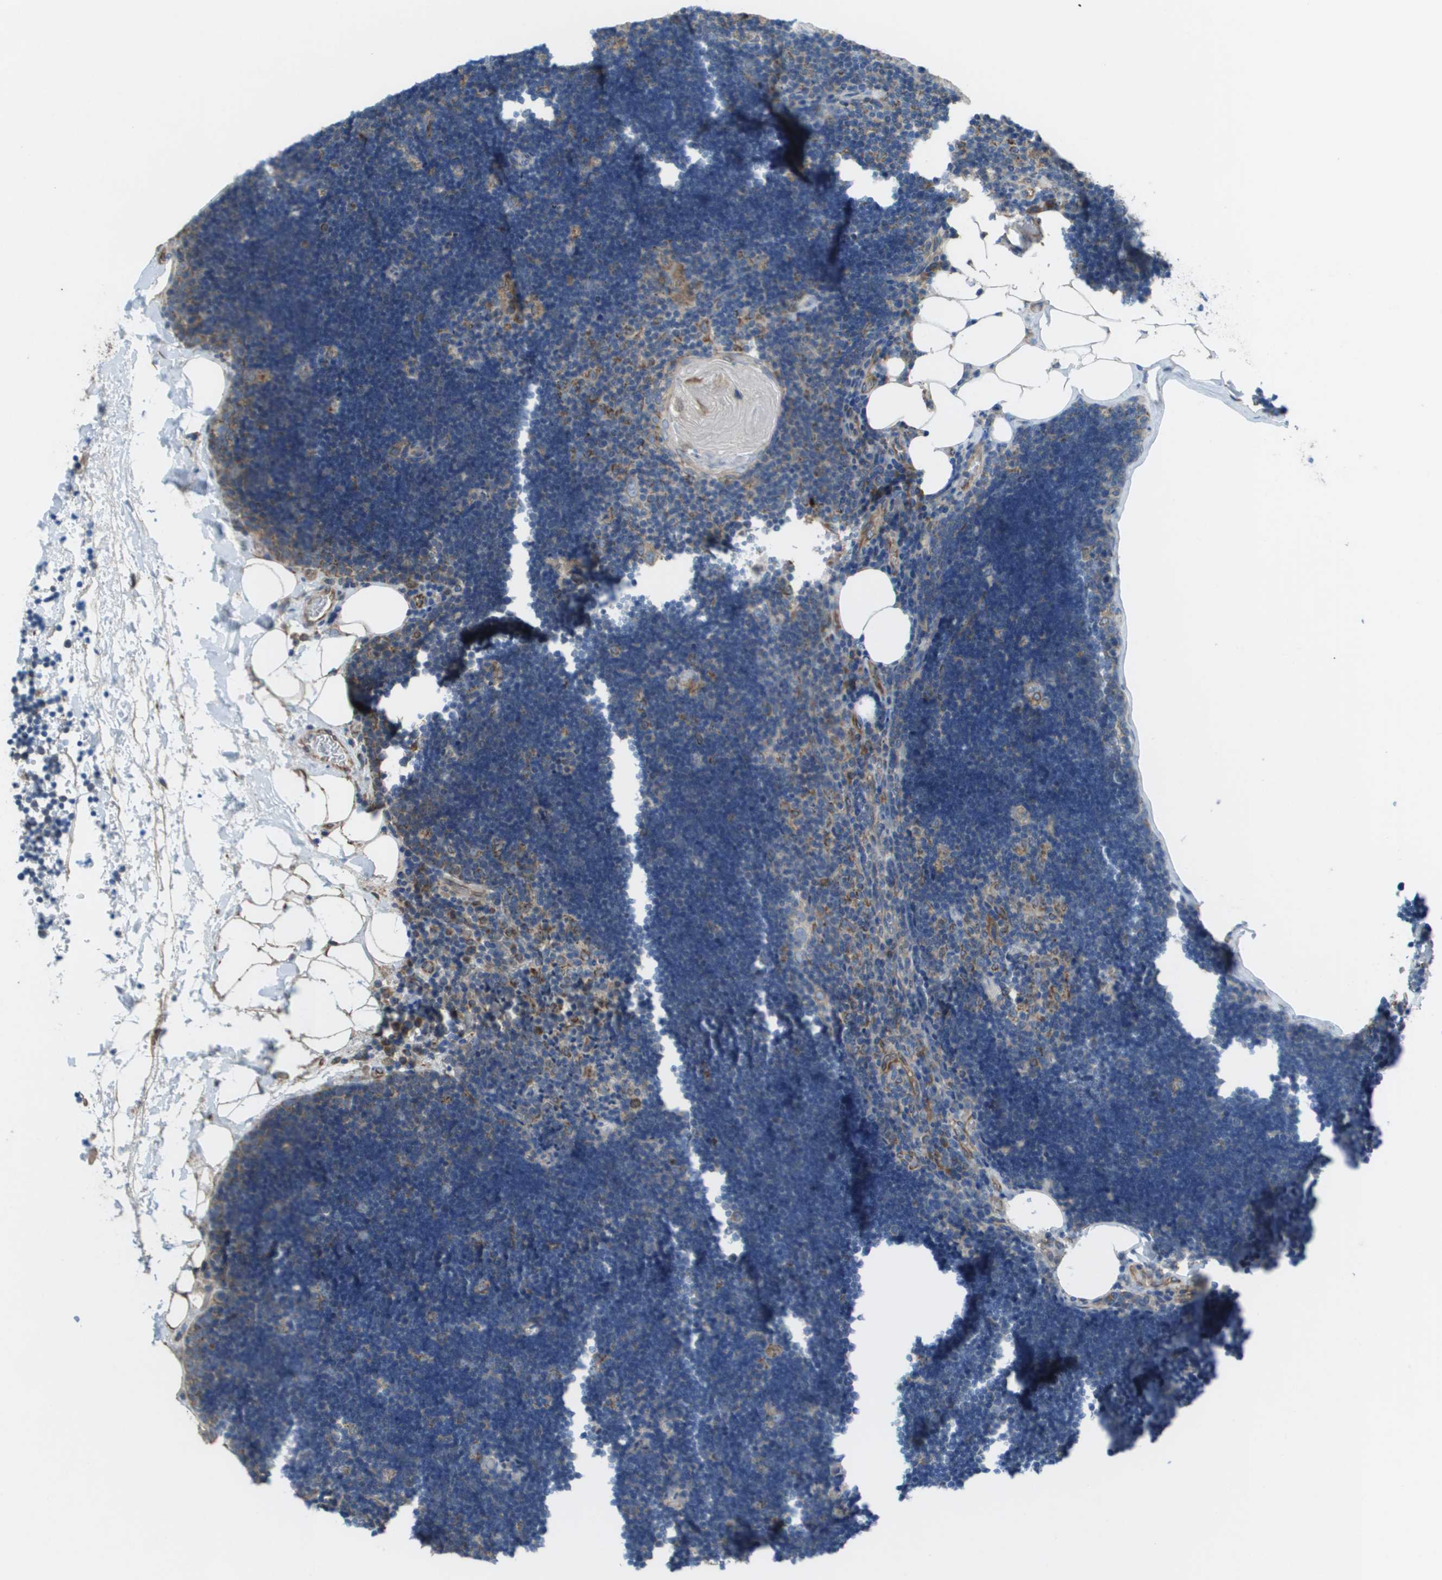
{"staining": {"intensity": "weak", "quantity": "<25%", "location": "cytoplasmic/membranous"}, "tissue": "lymph node", "cell_type": "Germinal center cells", "image_type": "normal", "snomed": [{"axis": "morphology", "description": "Normal tissue, NOS"}, {"axis": "topography", "description": "Lymph node"}], "caption": "A micrograph of human lymph node is negative for staining in germinal center cells. Nuclei are stained in blue.", "gene": "CLCN2", "patient": {"sex": "male", "age": 33}}